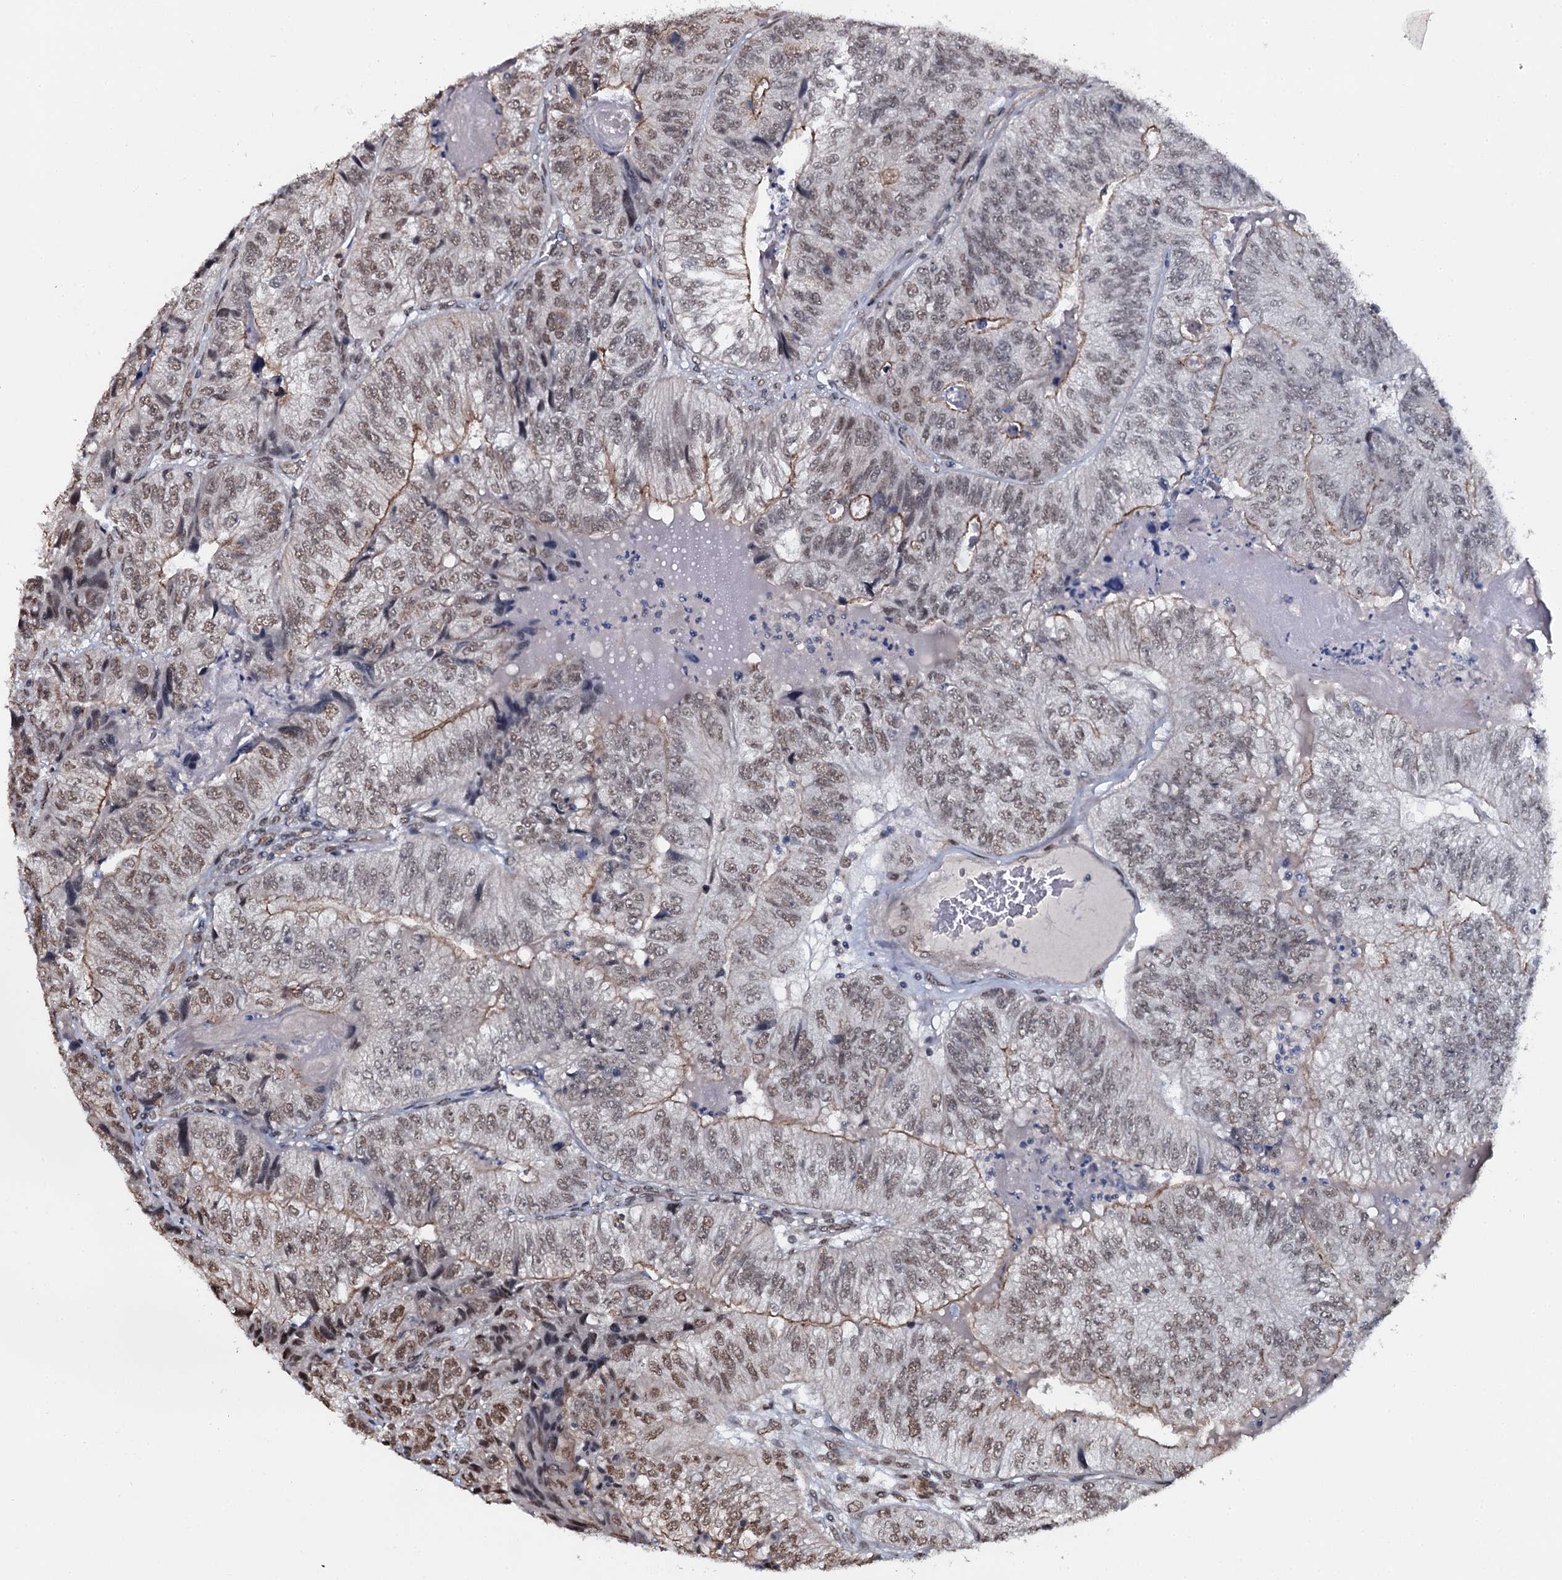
{"staining": {"intensity": "moderate", "quantity": "25%-75%", "location": "cytoplasmic/membranous,nuclear"}, "tissue": "colorectal cancer", "cell_type": "Tumor cells", "image_type": "cancer", "snomed": [{"axis": "morphology", "description": "Adenocarcinoma, NOS"}, {"axis": "topography", "description": "Colon"}], "caption": "Protein staining of colorectal cancer (adenocarcinoma) tissue displays moderate cytoplasmic/membranous and nuclear staining in approximately 25%-75% of tumor cells.", "gene": "SH2D4B", "patient": {"sex": "female", "age": 67}}